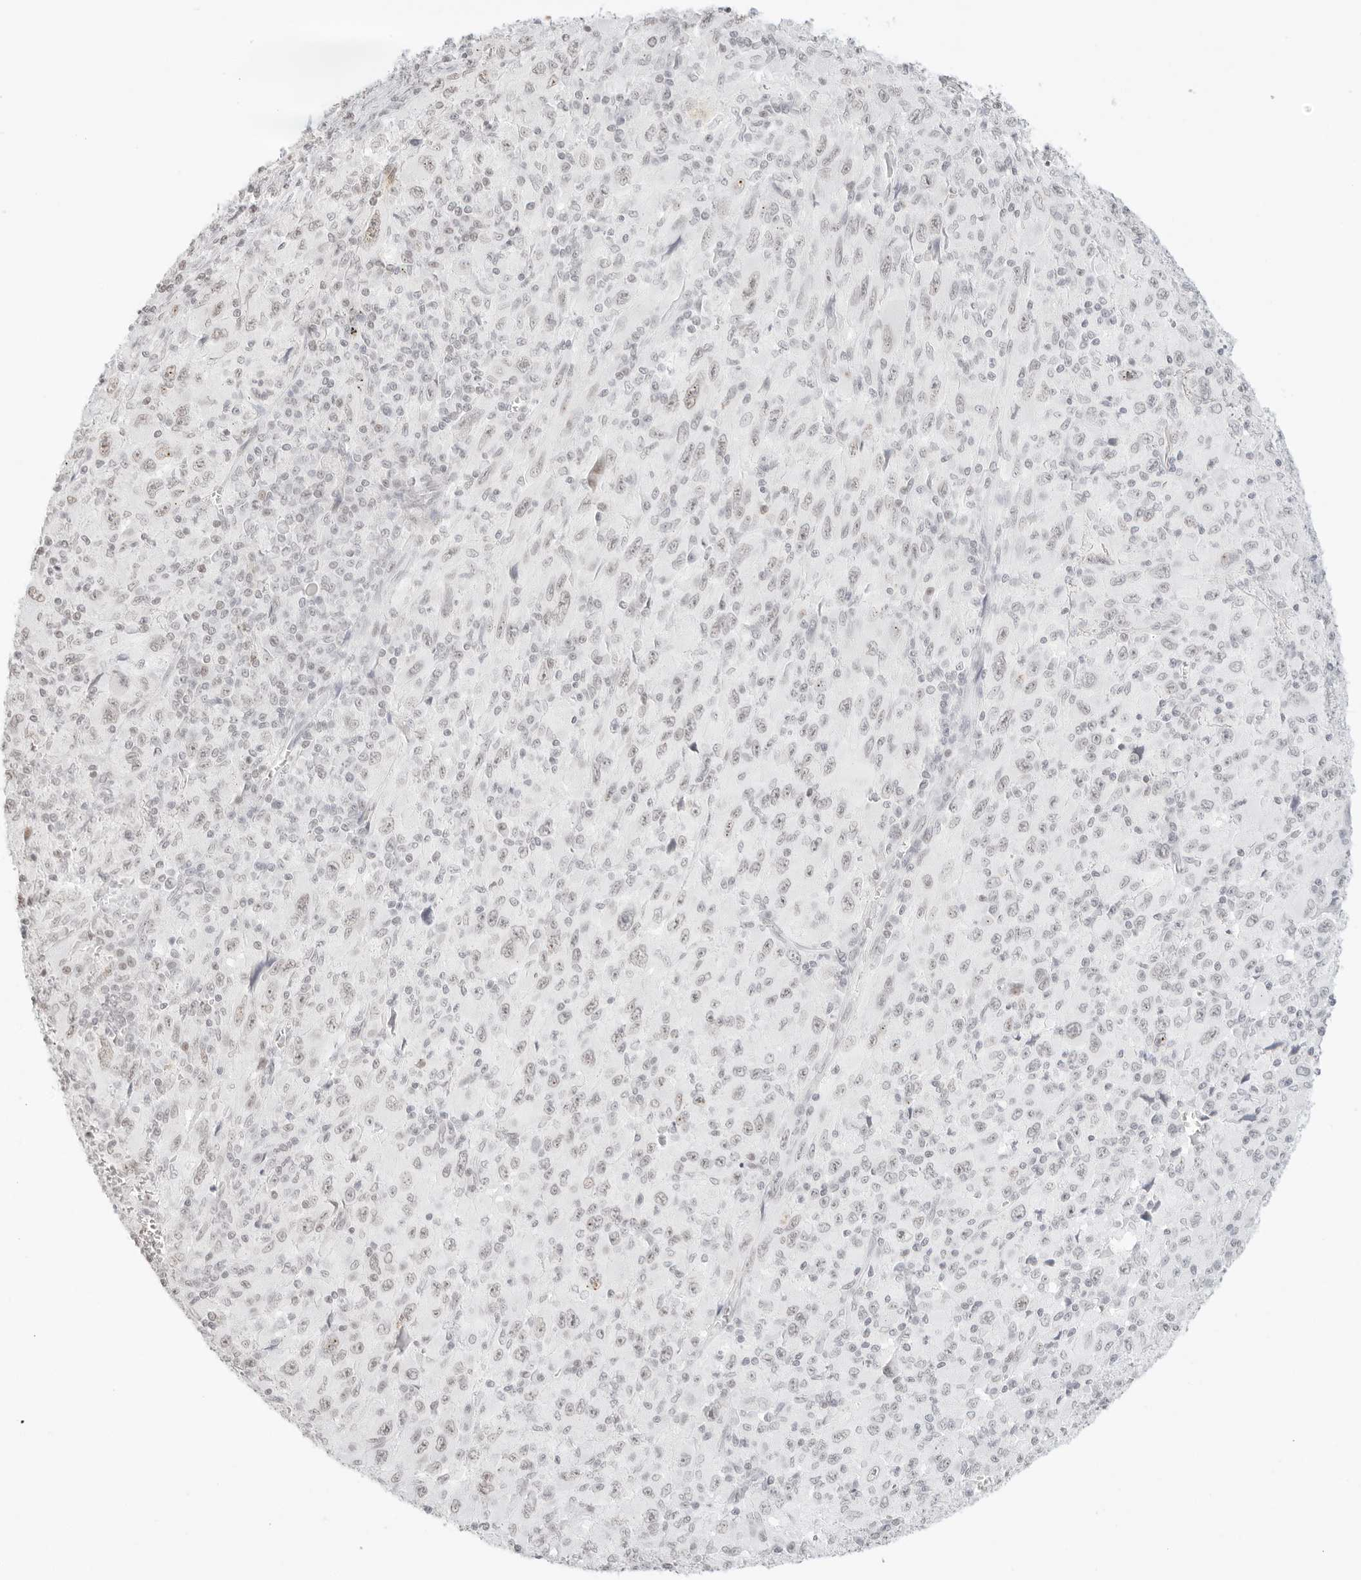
{"staining": {"intensity": "weak", "quantity": "<25%", "location": "nuclear"}, "tissue": "melanoma", "cell_type": "Tumor cells", "image_type": "cancer", "snomed": [{"axis": "morphology", "description": "Malignant melanoma, Metastatic site"}, {"axis": "topography", "description": "Skin"}], "caption": "Malignant melanoma (metastatic site) was stained to show a protein in brown. There is no significant positivity in tumor cells.", "gene": "FBLN5", "patient": {"sex": "female", "age": 56}}